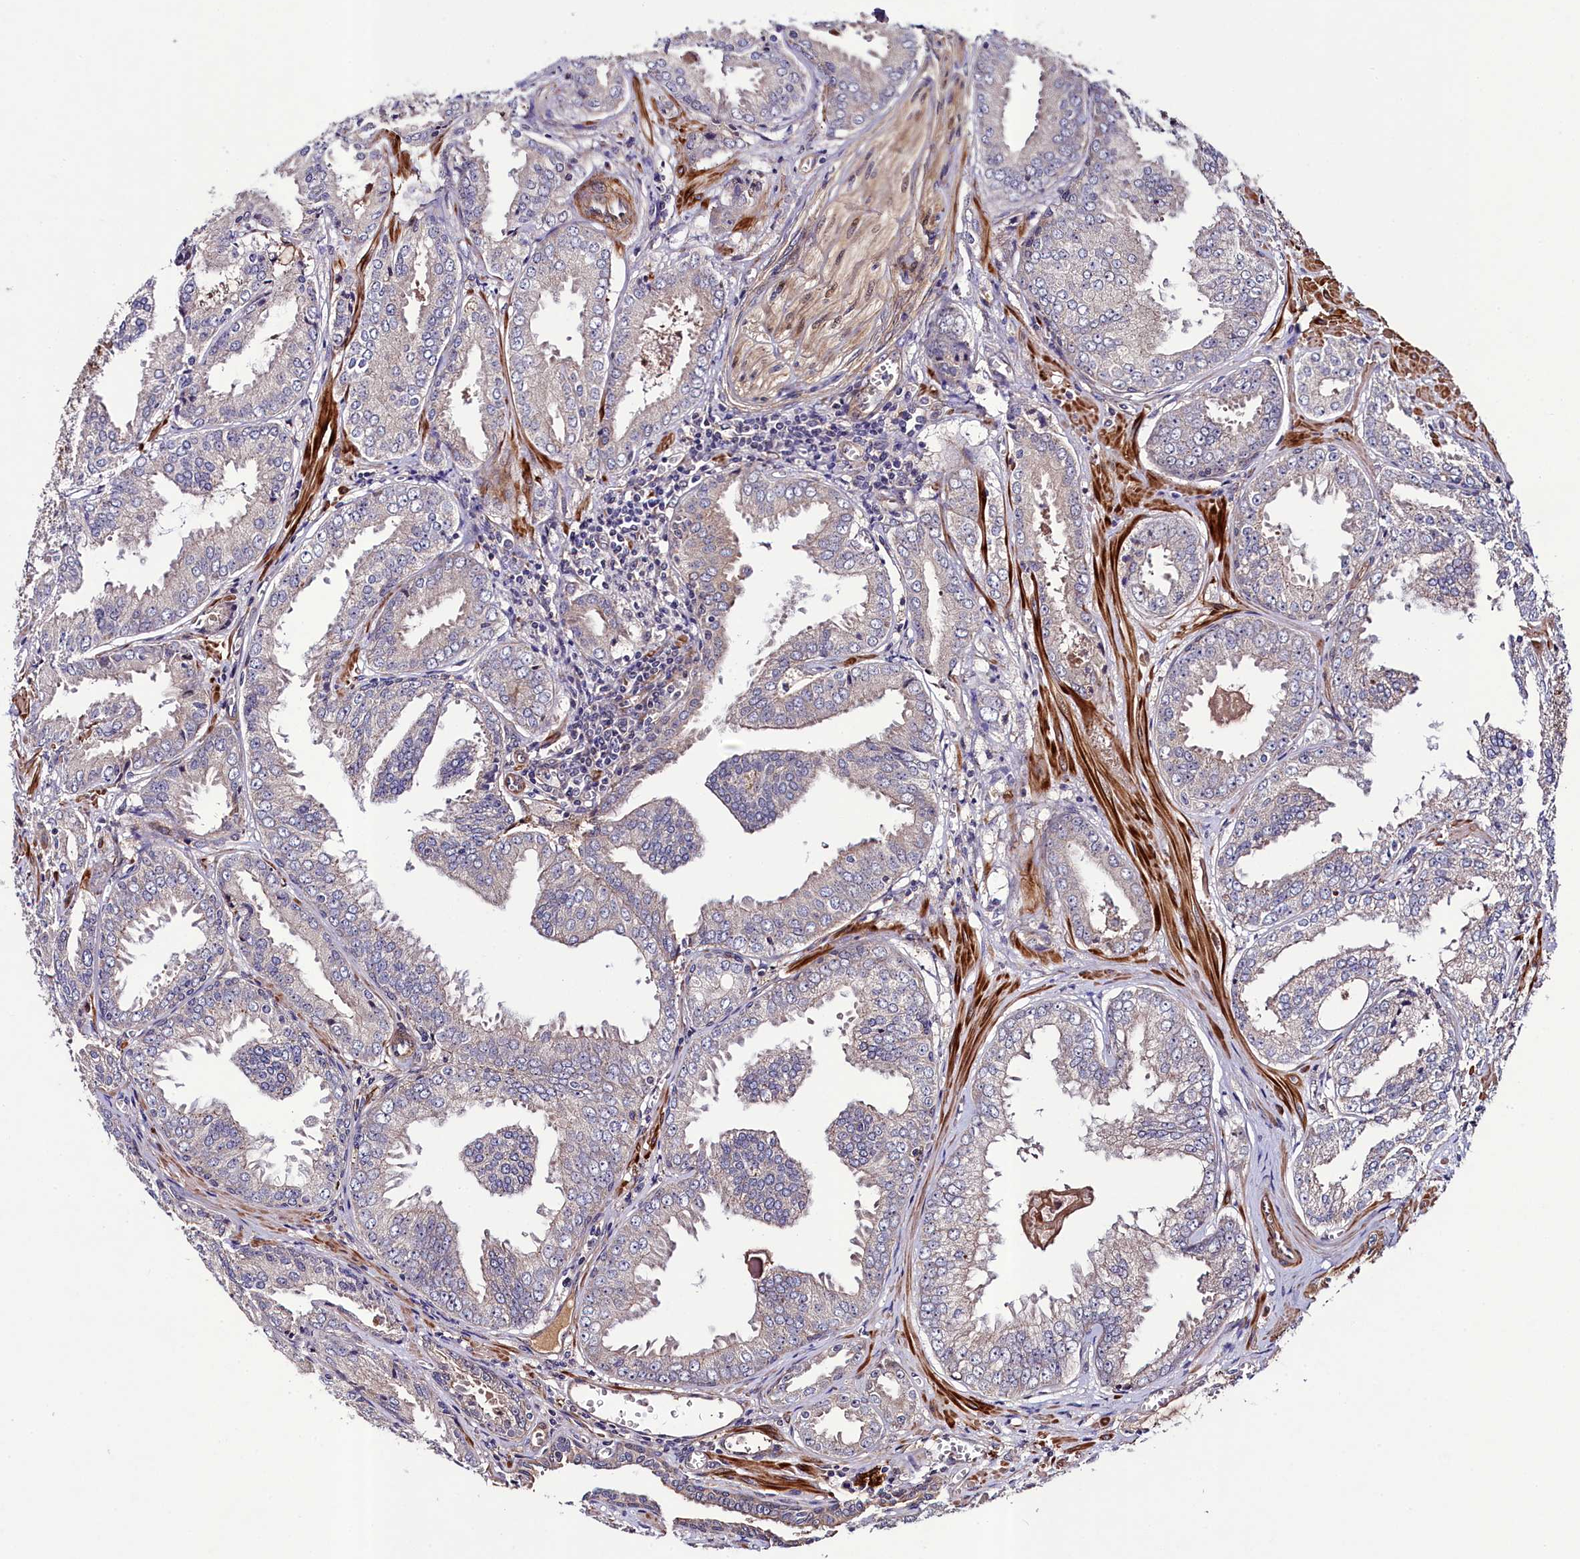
{"staining": {"intensity": "negative", "quantity": "none", "location": "none"}, "tissue": "prostate cancer", "cell_type": "Tumor cells", "image_type": "cancer", "snomed": [{"axis": "morphology", "description": "Adenocarcinoma, Low grade"}, {"axis": "topography", "description": "Prostate"}], "caption": "An IHC micrograph of prostate cancer is shown. There is no staining in tumor cells of prostate cancer.", "gene": "CCDC102A", "patient": {"sex": "male", "age": 67}}